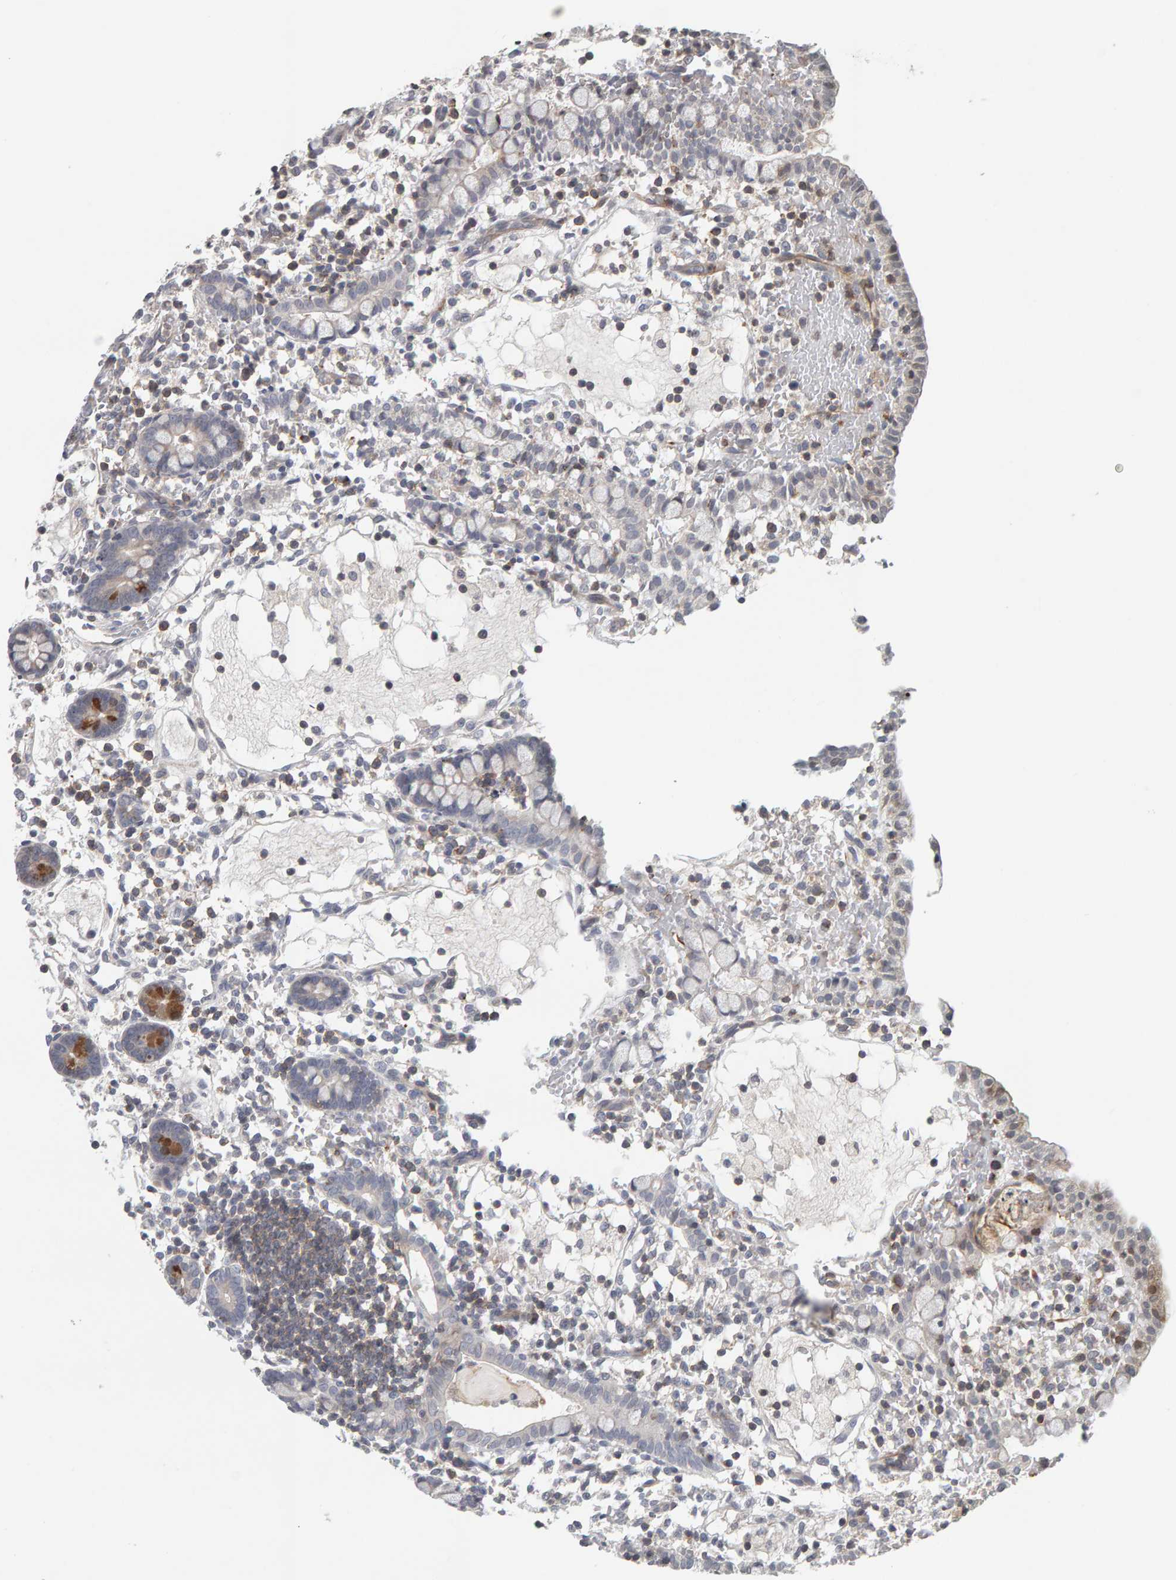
{"staining": {"intensity": "moderate", "quantity": "<25%", "location": "cytoplasmic/membranous"}, "tissue": "small intestine", "cell_type": "Glandular cells", "image_type": "normal", "snomed": [{"axis": "morphology", "description": "Normal tissue, NOS"}, {"axis": "morphology", "description": "Developmental malformation"}, {"axis": "topography", "description": "Small intestine"}], "caption": "IHC image of benign small intestine: human small intestine stained using immunohistochemistry (IHC) shows low levels of moderate protein expression localized specifically in the cytoplasmic/membranous of glandular cells, appearing as a cytoplasmic/membranous brown color.", "gene": "TEFM", "patient": {"sex": "male"}}